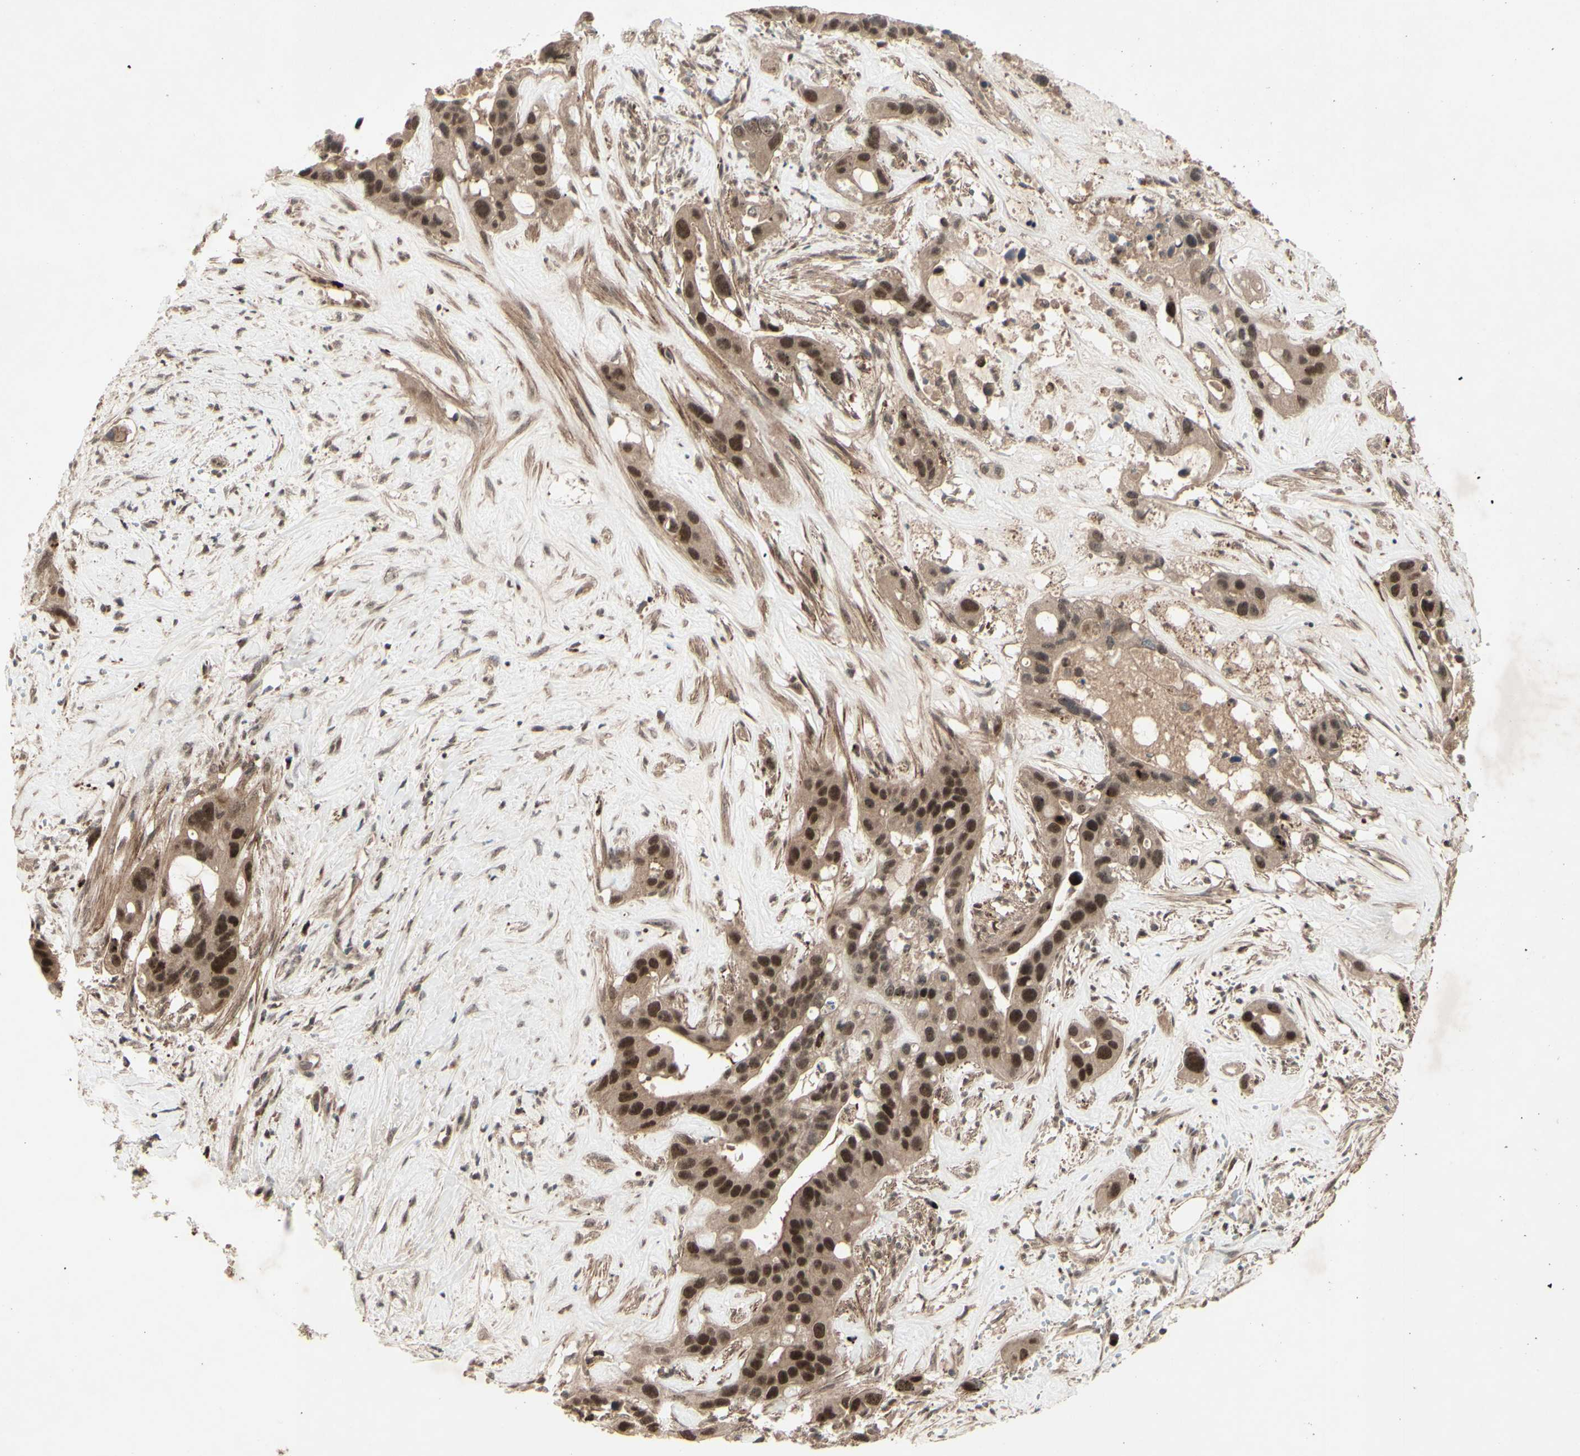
{"staining": {"intensity": "strong", "quantity": ">75%", "location": "cytoplasmic/membranous,nuclear"}, "tissue": "liver cancer", "cell_type": "Tumor cells", "image_type": "cancer", "snomed": [{"axis": "morphology", "description": "Cholangiocarcinoma"}, {"axis": "topography", "description": "Liver"}], "caption": "Immunohistochemistry staining of liver cancer (cholangiocarcinoma), which demonstrates high levels of strong cytoplasmic/membranous and nuclear expression in approximately >75% of tumor cells indicating strong cytoplasmic/membranous and nuclear protein positivity. The staining was performed using DAB (brown) for protein detection and nuclei were counterstained in hematoxylin (blue).", "gene": "MLF2", "patient": {"sex": "female", "age": 65}}